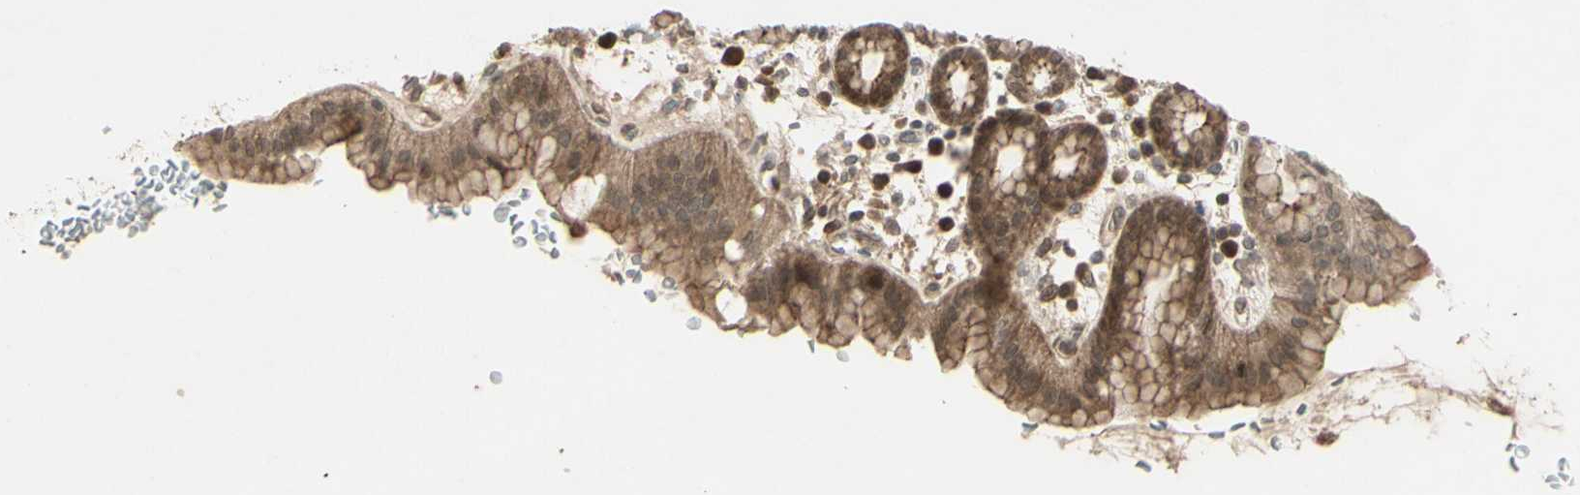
{"staining": {"intensity": "moderate", "quantity": ">75%", "location": "cytoplasmic/membranous"}, "tissue": "stomach", "cell_type": "Glandular cells", "image_type": "normal", "snomed": [{"axis": "morphology", "description": "Normal tissue, NOS"}, {"axis": "topography", "description": "Stomach, upper"}], "caption": "Human stomach stained with a protein marker shows moderate staining in glandular cells.", "gene": "BLNK", "patient": {"sex": "male", "age": 68}}